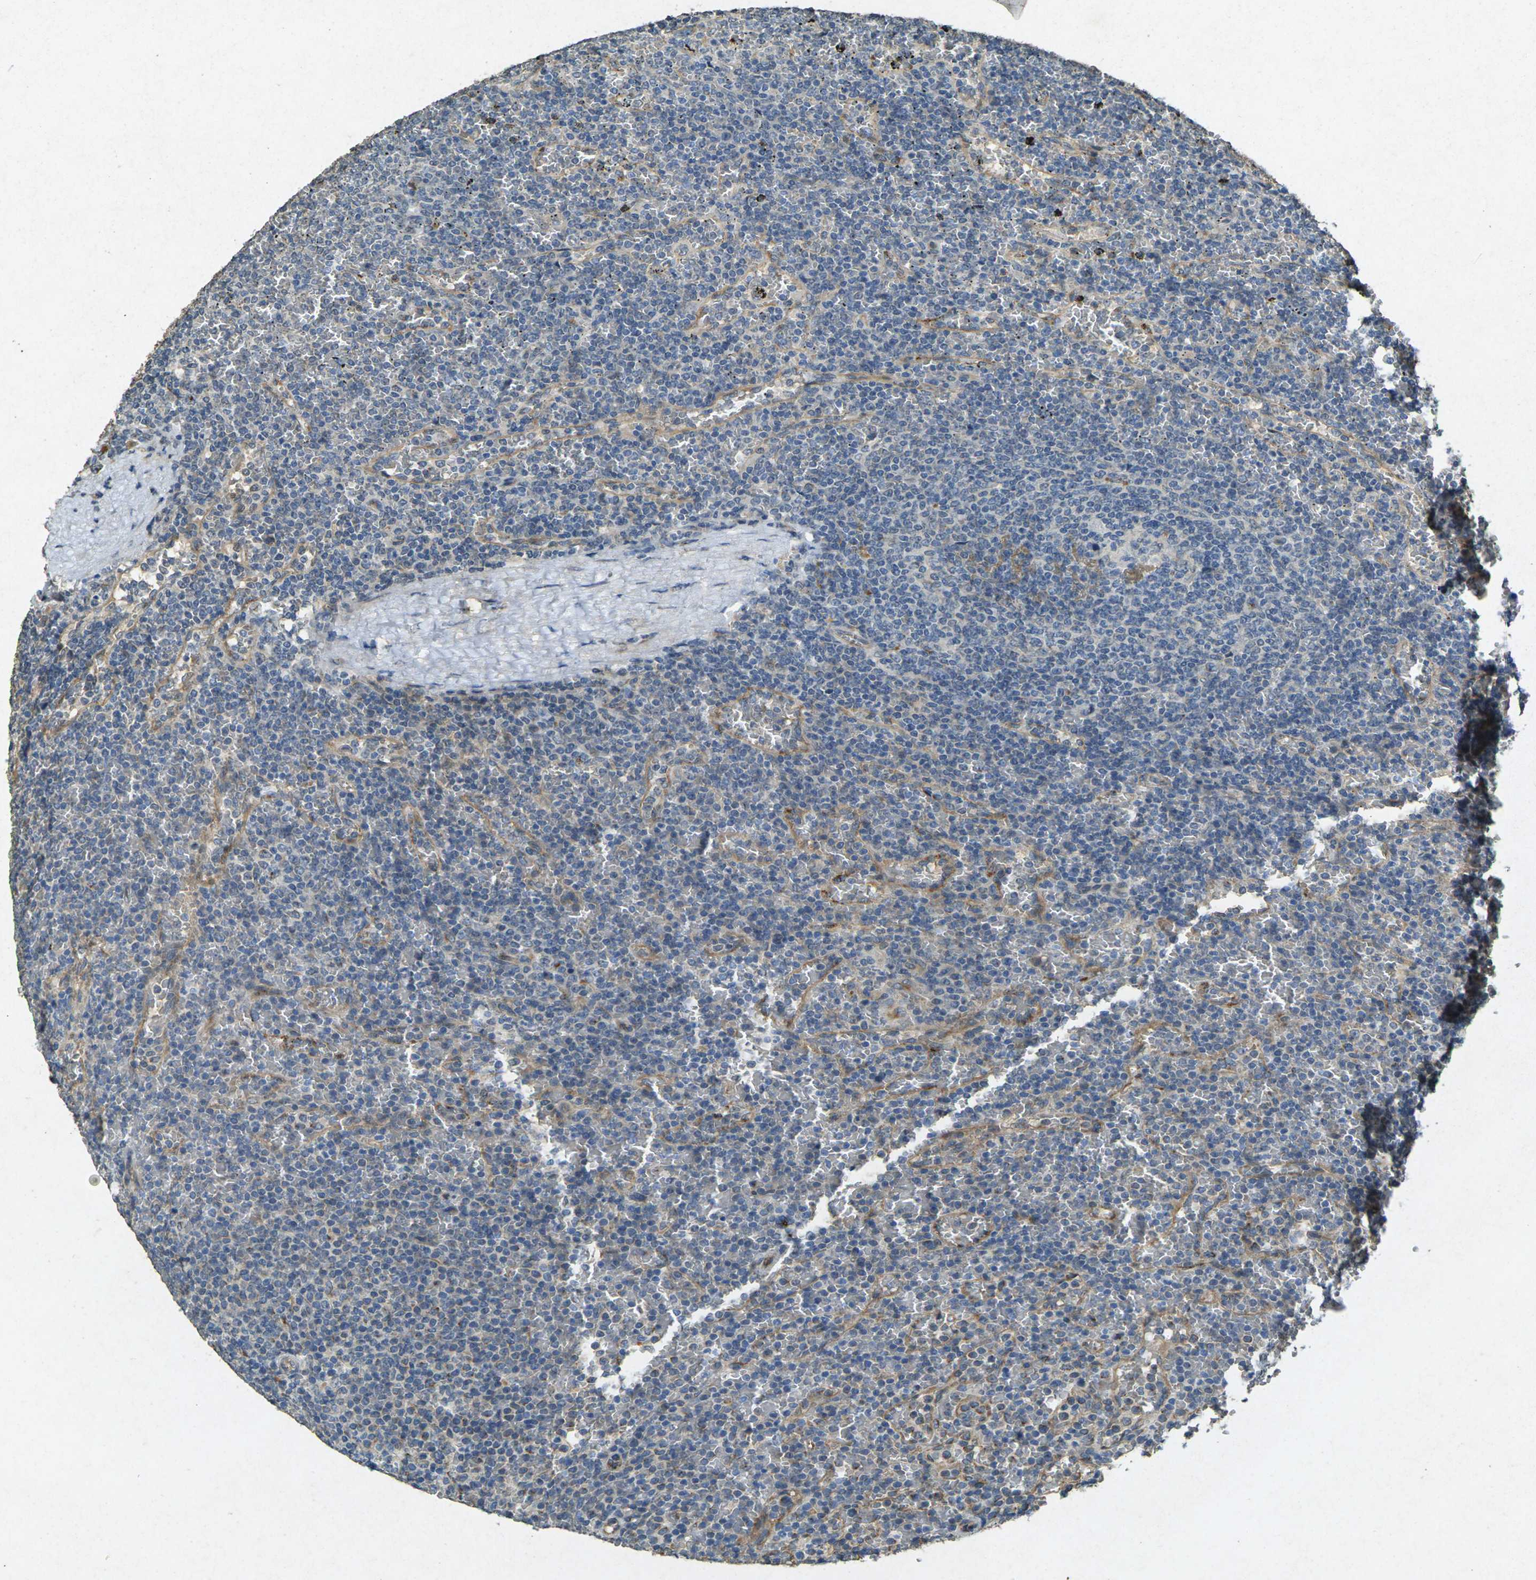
{"staining": {"intensity": "negative", "quantity": "none", "location": "none"}, "tissue": "lymphoma", "cell_type": "Tumor cells", "image_type": "cancer", "snomed": [{"axis": "morphology", "description": "Malignant lymphoma, non-Hodgkin's type, Low grade"}, {"axis": "topography", "description": "Spleen"}], "caption": "IHC of human lymphoma displays no expression in tumor cells.", "gene": "RGMA", "patient": {"sex": "female", "age": 77}}